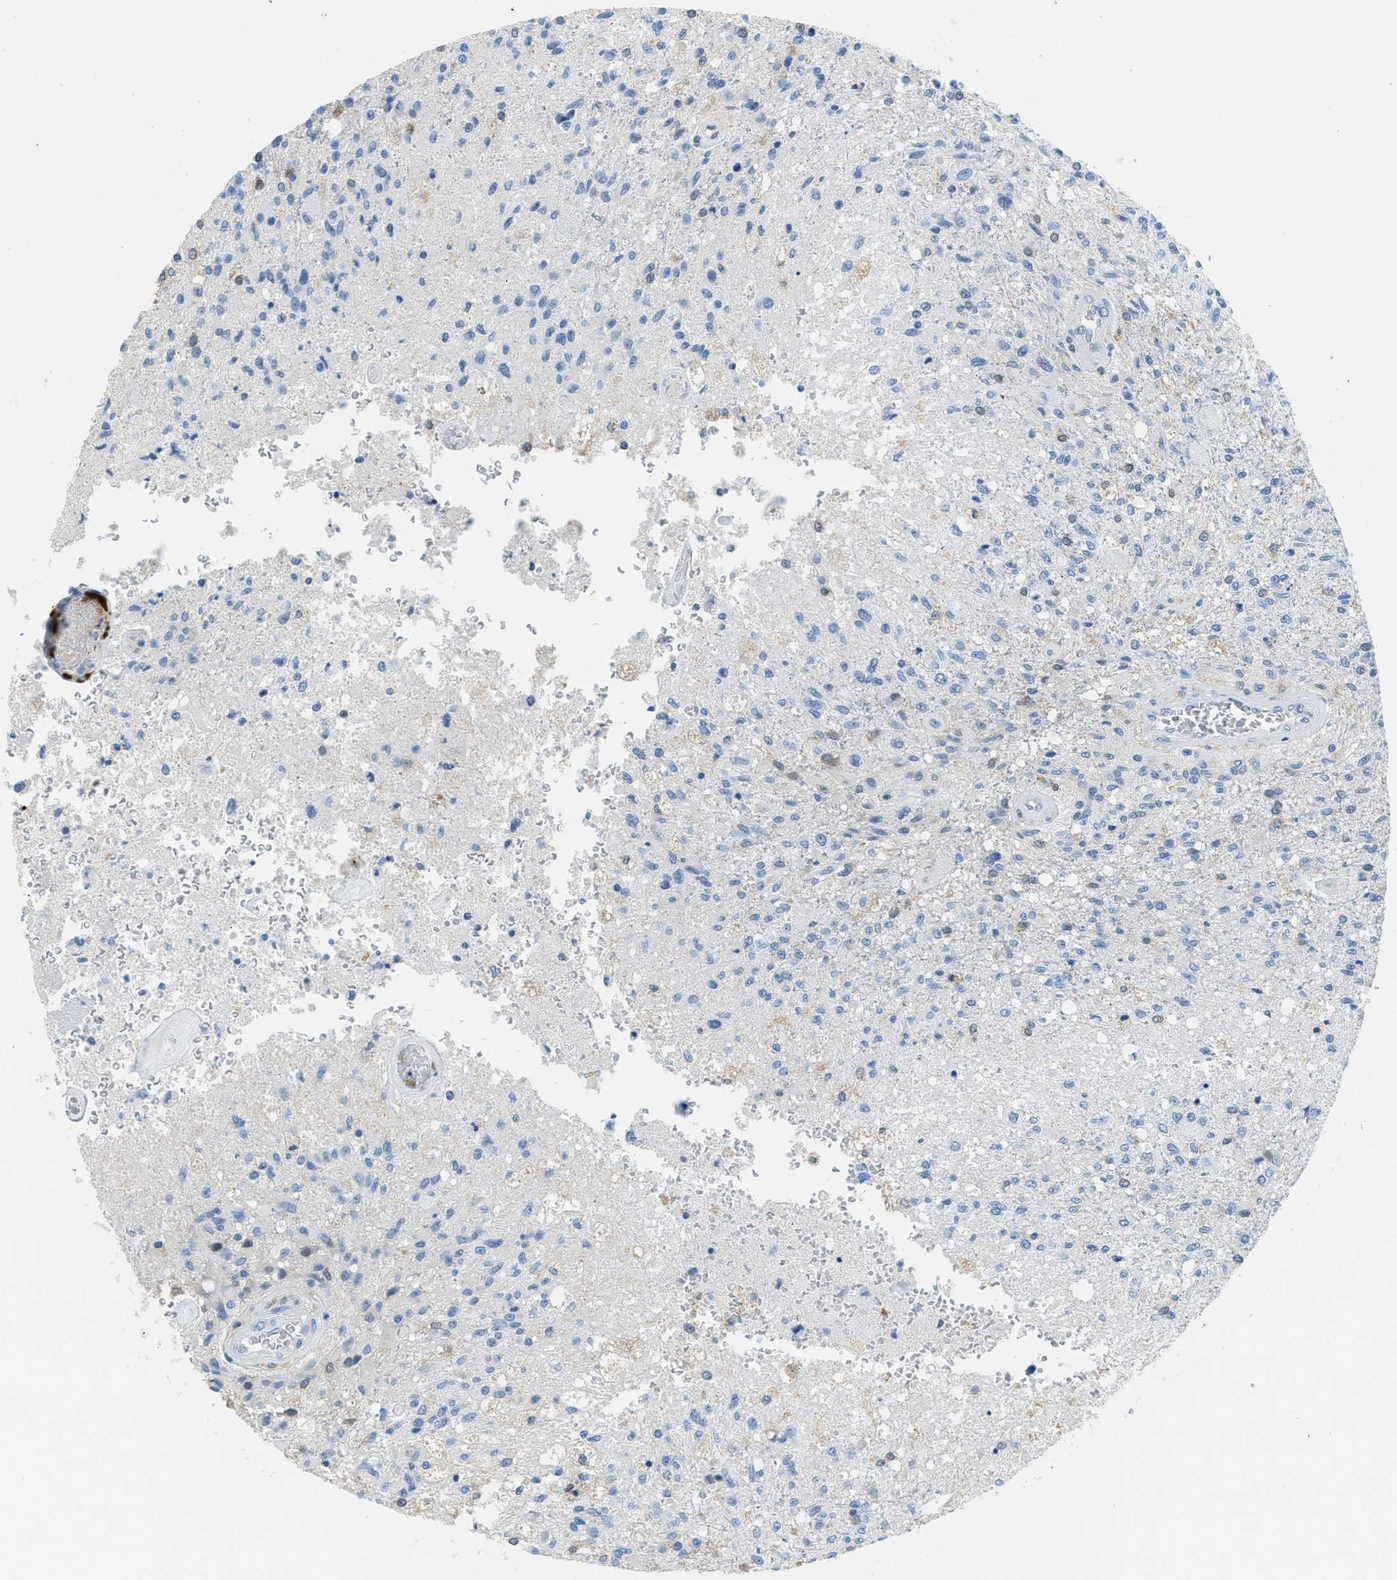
{"staining": {"intensity": "negative", "quantity": "none", "location": "none"}, "tissue": "glioma", "cell_type": "Tumor cells", "image_type": "cancer", "snomed": [{"axis": "morphology", "description": "Normal tissue, NOS"}, {"axis": "morphology", "description": "Glioma, malignant, High grade"}, {"axis": "topography", "description": "Cerebral cortex"}], "caption": "Immunohistochemical staining of malignant glioma (high-grade) exhibits no significant staining in tumor cells.", "gene": "SERPINB1", "patient": {"sex": "male", "age": 77}}